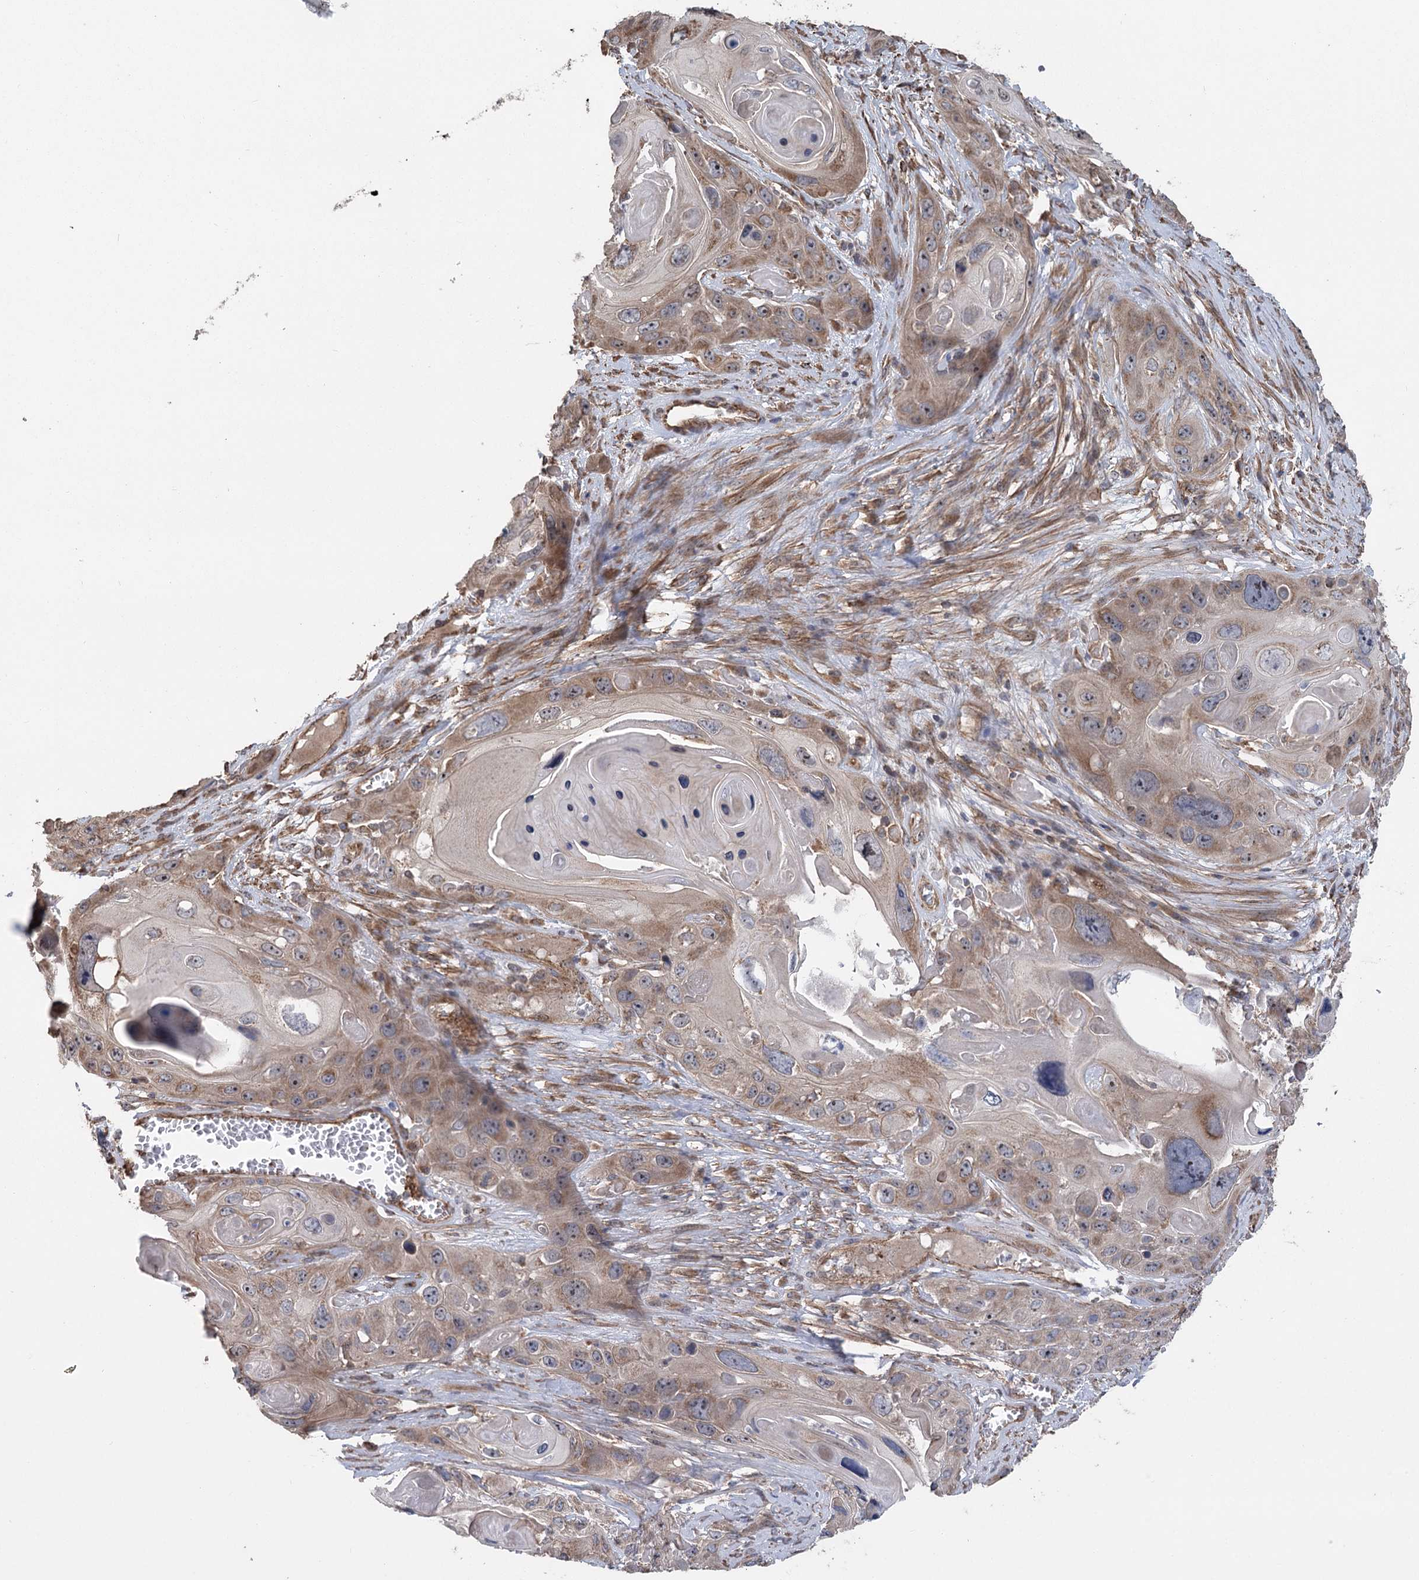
{"staining": {"intensity": "moderate", "quantity": "25%-75%", "location": "cytoplasmic/membranous,nuclear"}, "tissue": "skin cancer", "cell_type": "Tumor cells", "image_type": "cancer", "snomed": [{"axis": "morphology", "description": "Squamous cell carcinoma, NOS"}, {"axis": "topography", "description": "Skin"}], "caption": "The micrograph exhibits staining of skin squamous cell carcinoma, revealing moderate cytoplasmic/membranous and nuclear protein expression (brown color) within tumor cells. (DAB (3,3'-diaminobenzidine) IHC, brown staining for protein, blue staining for nuclei).", "gene": "RWDD4", "patient": {"sex": "male", "age": 55}}